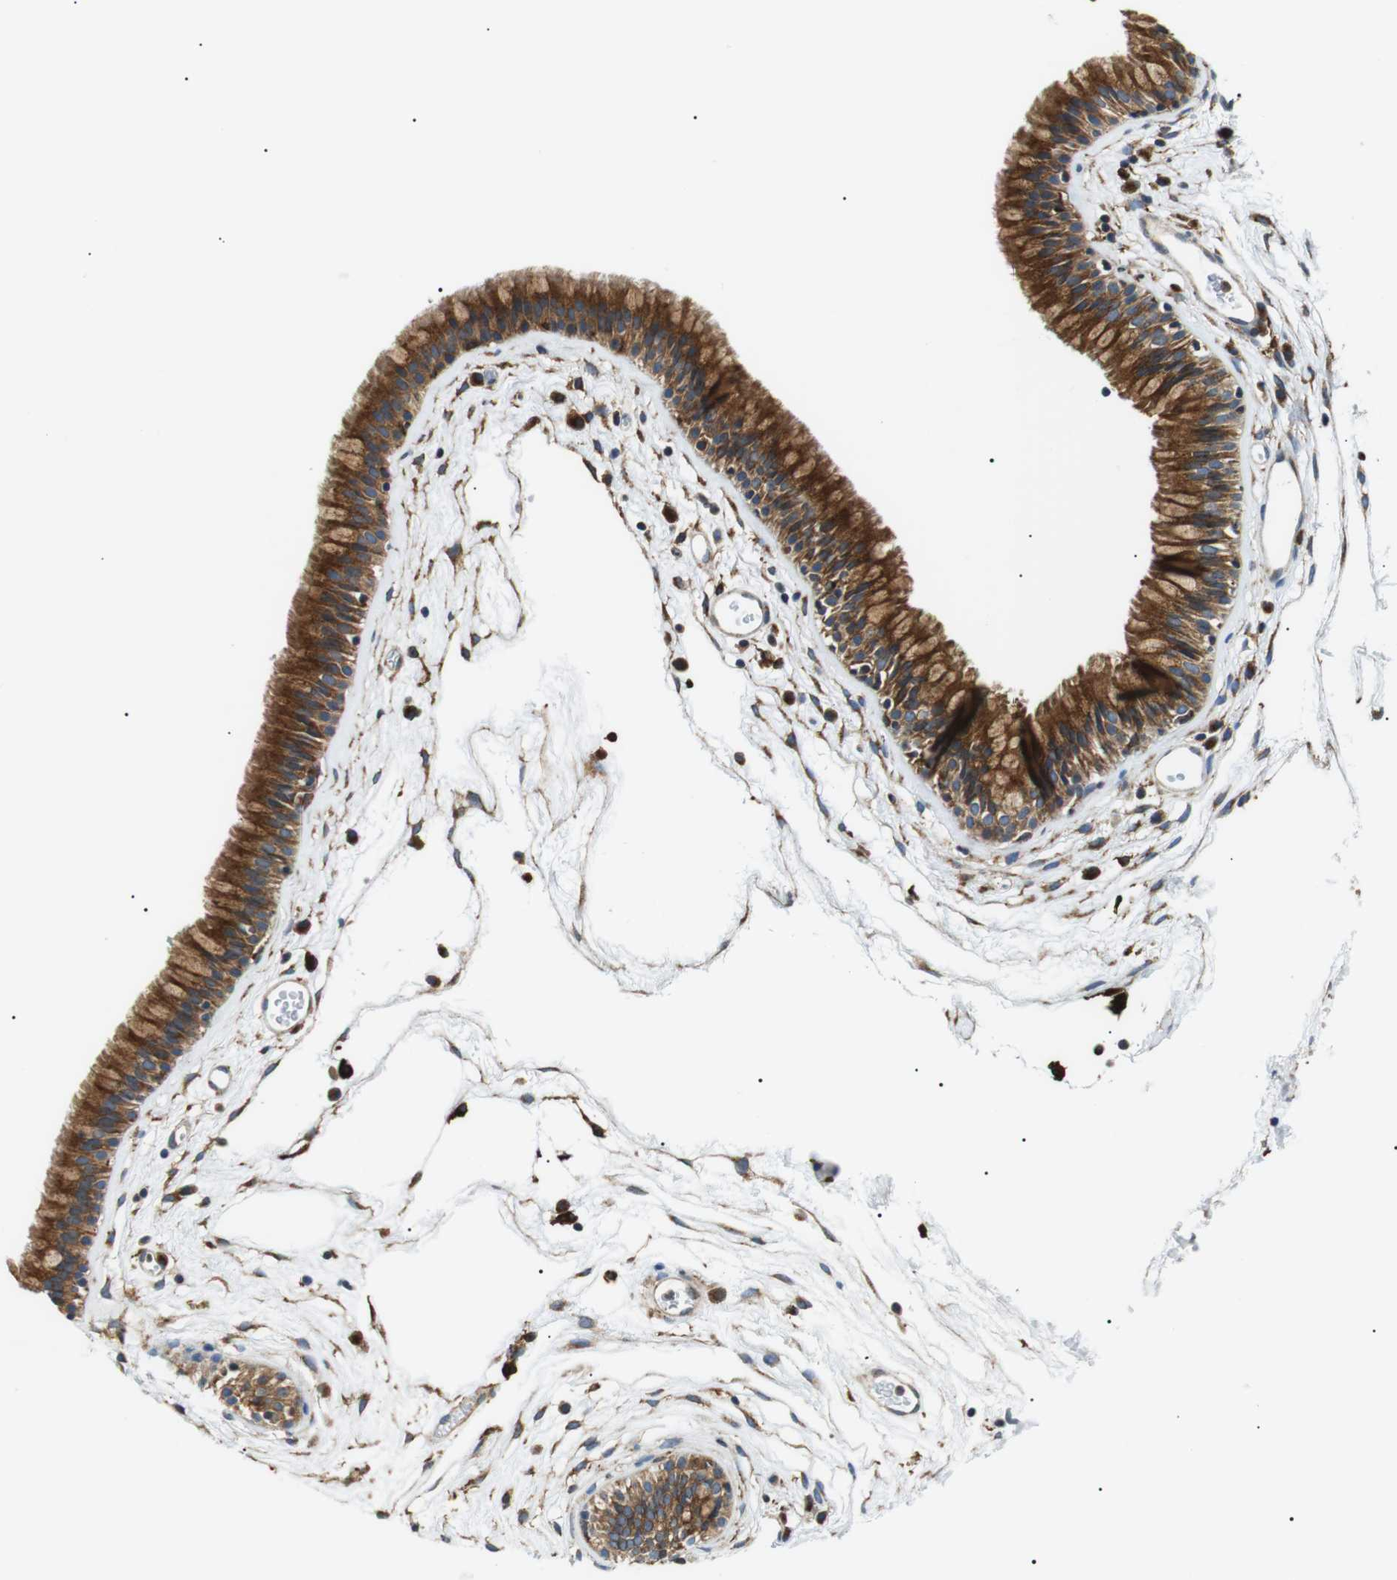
{"staining": {"intensity": "strong", "quantity": ">75%", "location": "cytoplasmic/membranous"}, "tissue": "nasopharynx", "cell_type": "Respiratory epithelial cells", "image_type": "normal", "snomed": [{"axis": "morphology", "description": "Normal tissue, NOS"}, {"axis": "morphology", "description": "Inflammation, NOS"}, {"axis": "topography", "description": "Nasopharynx"}], "caption": "DAB immunohistochemical staining of benign nasopharynx shows strong cytoplasmic/membranous protein positivity in approximately >75% of respiratory epithelial cells.", "gene": "RAB9A", "patient": {"sex": "male", "age": 48}}